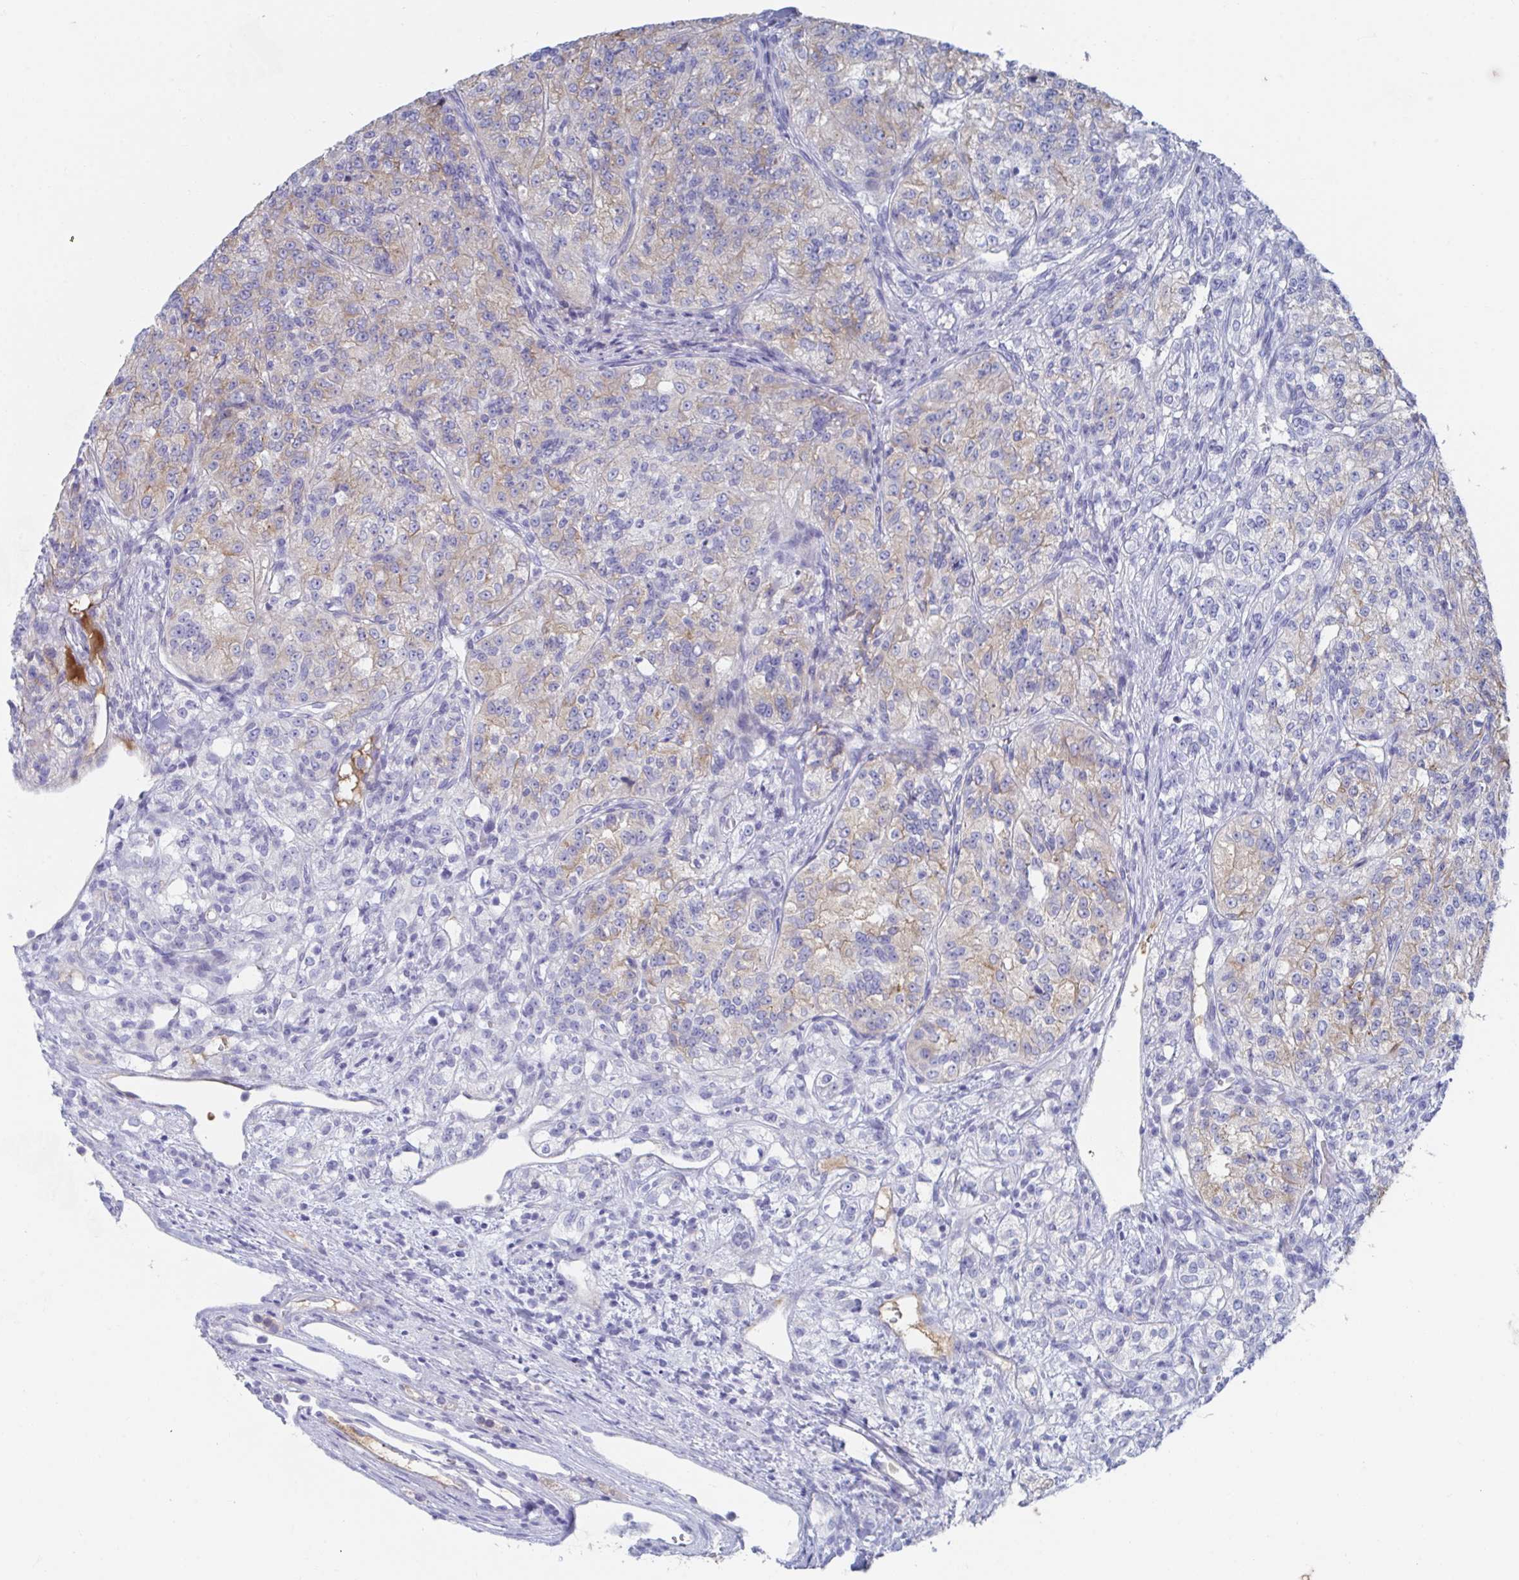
{"staining": {"intensity": "weak", "quantity": "<25%", "location": "cytoplasmic/membranous"}, "tissue": "renal cancer", "cell_type": "Tumor cells", "image_type": "cancer", "snomed": [{"axis": "morphology", "description": "Adenocarcinoma, NOS"}, {"axis": "topography", "description": "Kidney"}], "caption": "DAB (3,3'-diaminobenzidine) immunohistochemical staining of human adenocarcinoma (renal) demonstrates no significant staining in tumor cells.", "gene": "TNFAIP6", "patient": {"sex": "female", "age": 63}}